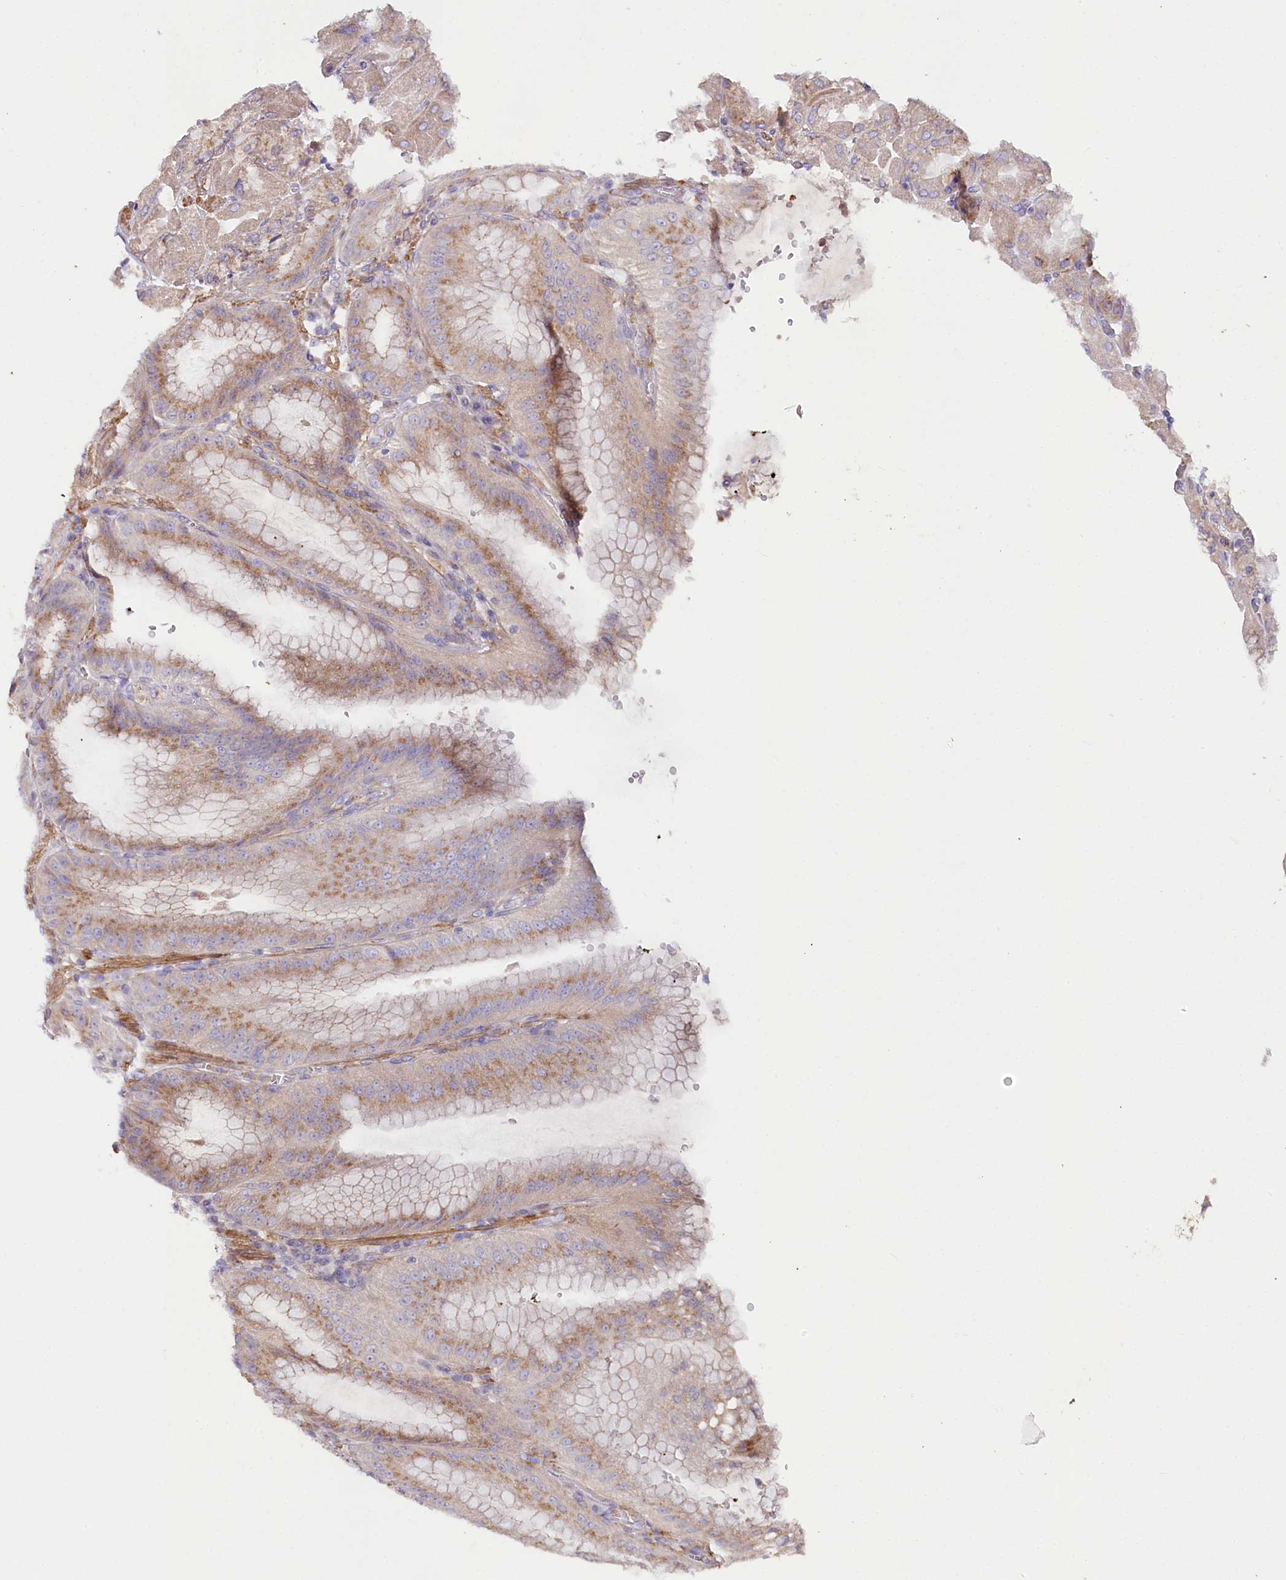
{"staining": {"intensity": "moderate", "quantity": ">75%", "location": "cytoplasmic/membranous"}, "tissue": "stomach", "cell_type": "Glandular cells", "image_type": "normal", "snomed": [{"axis": "morphology", "description": "Normal tissue, NOS"}, {"axis": "topography", "description": "Stomach, upper"}, {"axis": "topography", "description": "Stomach, lower"}], "caption": "Immunohistochemistry micrograph of normal stomach: human stomach stained using immunohistochemistry exhibits medium levels of moderate protein expression localized specifically in the cytoplasmic/membranous of glandular cells, appearing as a cytoplasmic/membranous brown color.", "gene": "STX6", "patient": {"sex": "male", "age": 71}}